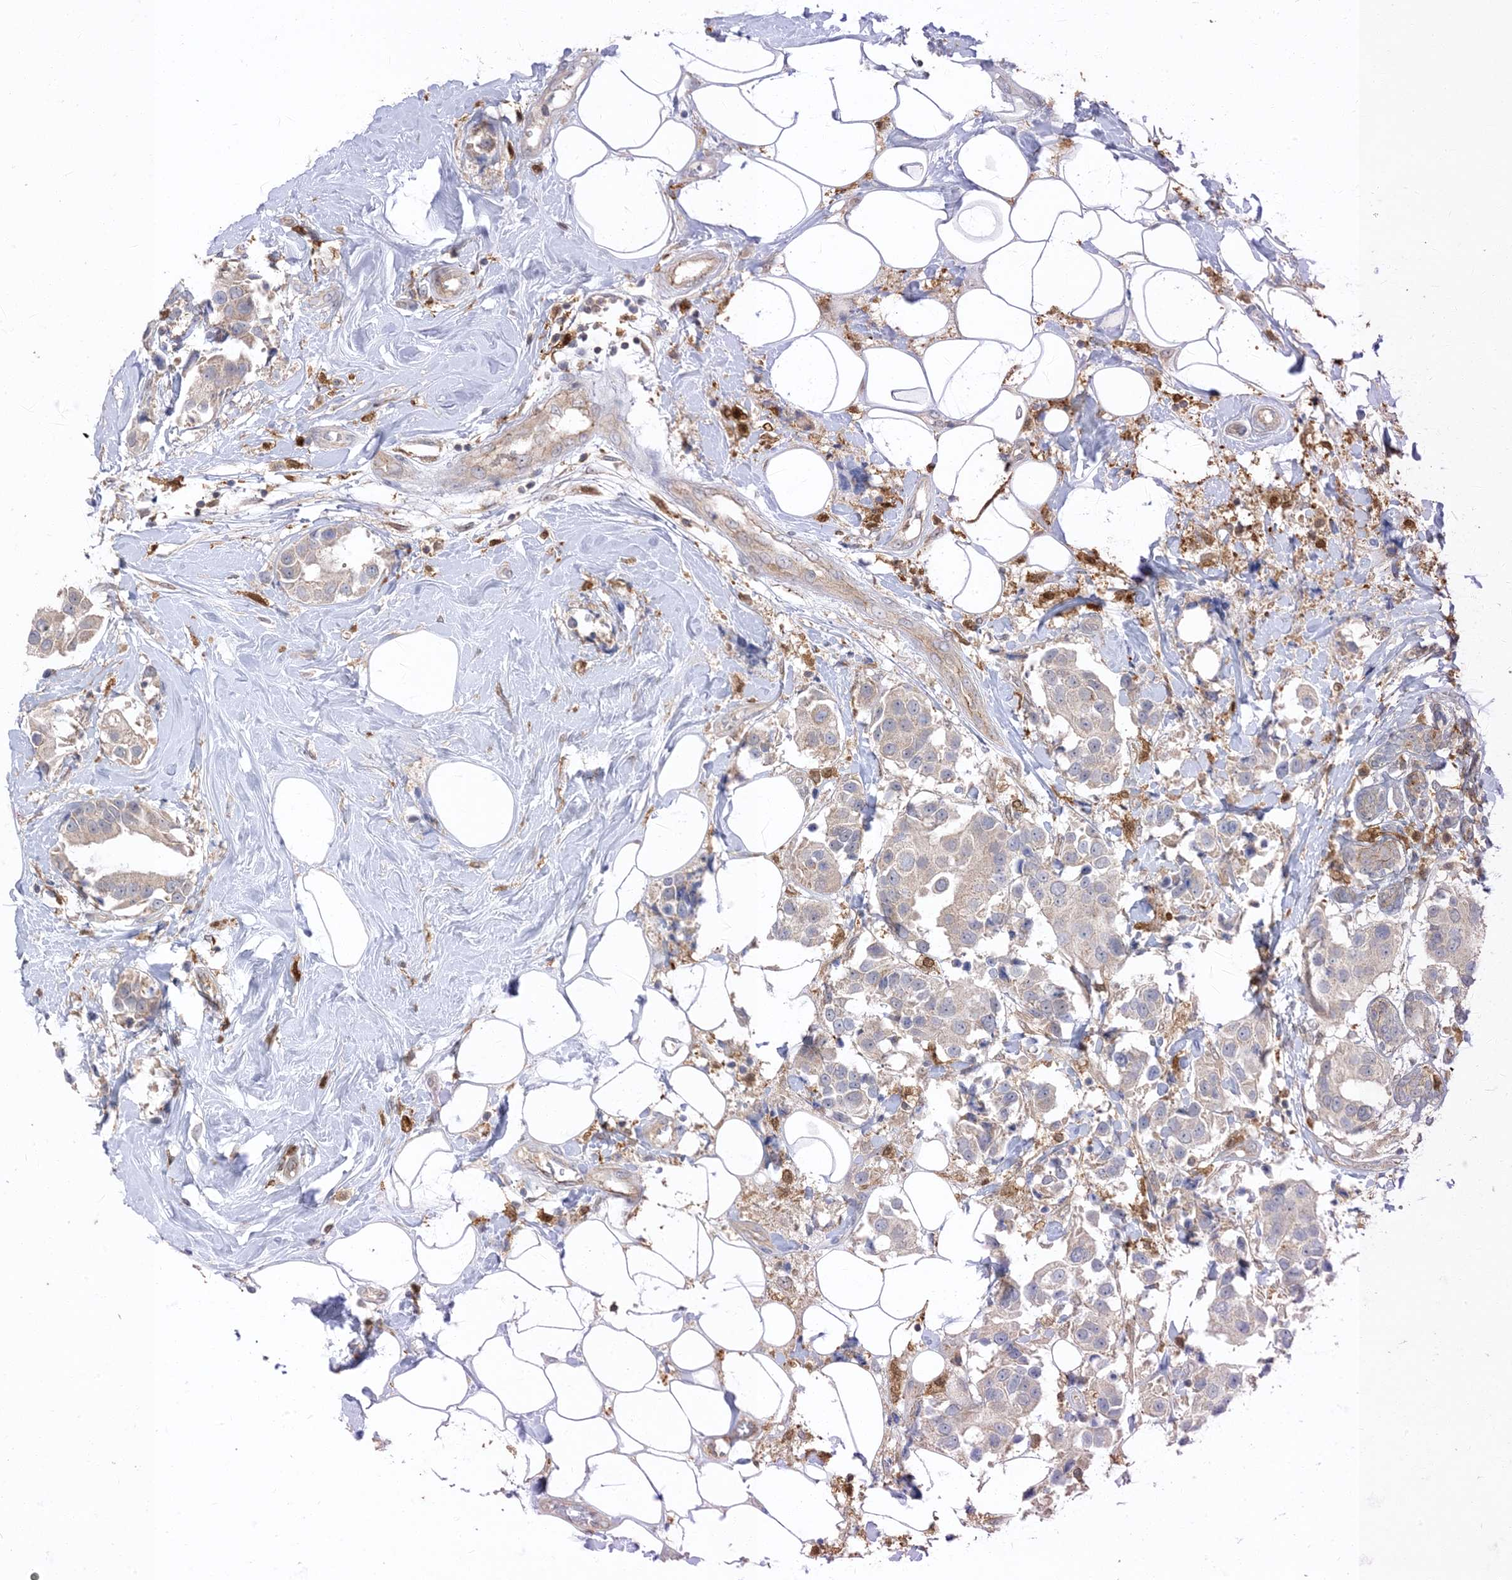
{"staining": {"intensity": "negative", "quantity": "none", "location": "none"}, "tissue": "breast cancer", "cell_type": "Tumor cells", "image_type": "cancer", "snomed": [{"axis": "morphology", "description": "Normal tissue, NOS"}, {"axis": "morphology", "description": "Duct carcinoma"}, {"axis": "topography", "description": "Breast"}], "caption": "The histopathology image shows no significant positivity in tumor cells of invasive ductal carcinoma (breast).", "gene": "NAGK", "patient": {"sex": "female", "age": 39}}